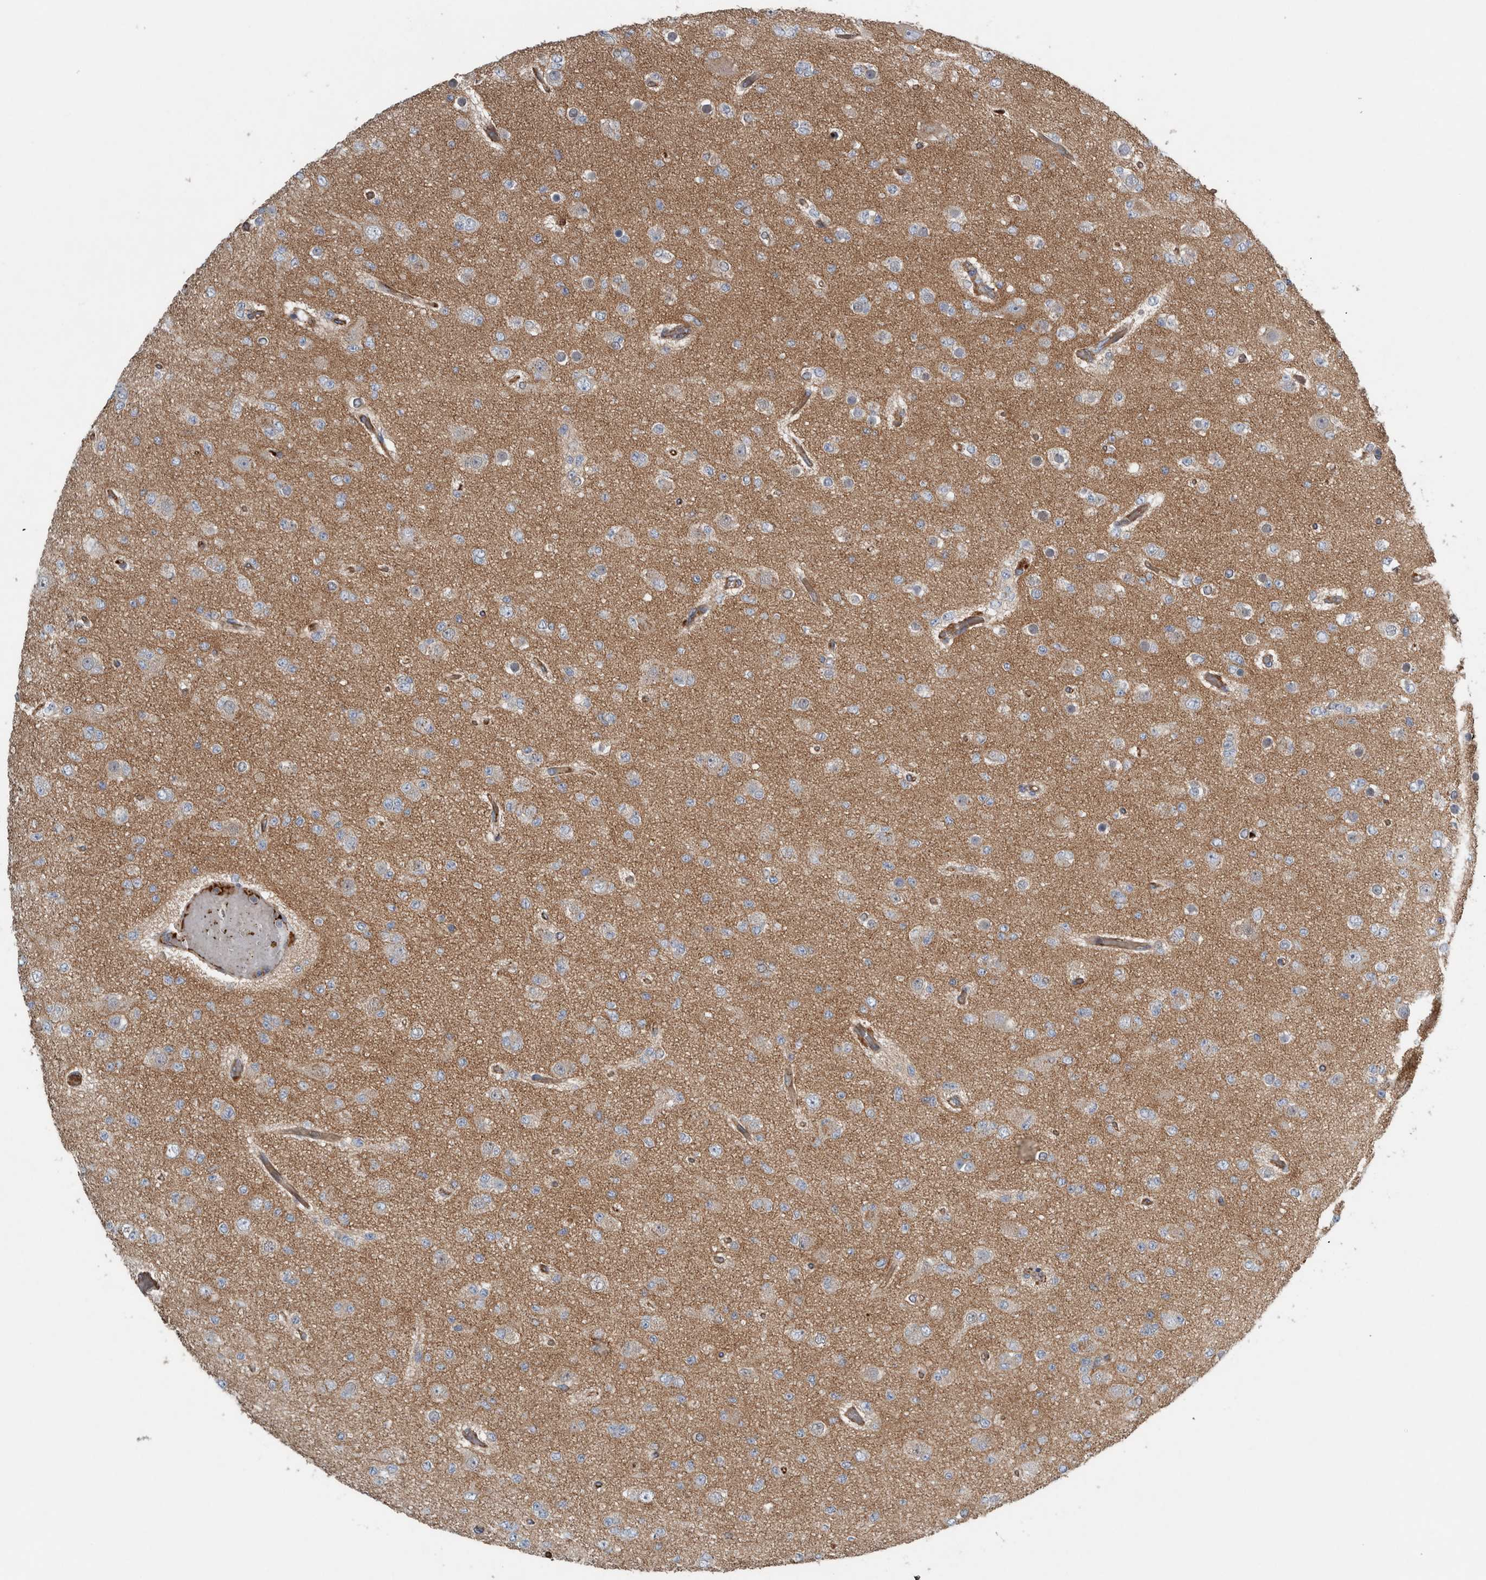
{"staining": {"intensity": "weak", "quantity": ">75%", "location": "cytoplasmic/membranous"}, "tissue": "glioma", "cell_type": "Tumor cells", "image_type": "cancer", "snomed": [{"axis": "morphology", "description": "Glioma, malignant, Low grade"}, {"axis": "topography", "description": "Brain"}], "caption": "Glioma stained with immunohistochemistry demonstrates weak cytoplasmic/membranous expression in approximately >75% of tumor cells. (DAB IHC with brightfield microscopy, high magnification).", "gene": "GLT8D2", "patient": {"sex": "female", "age": 22}}